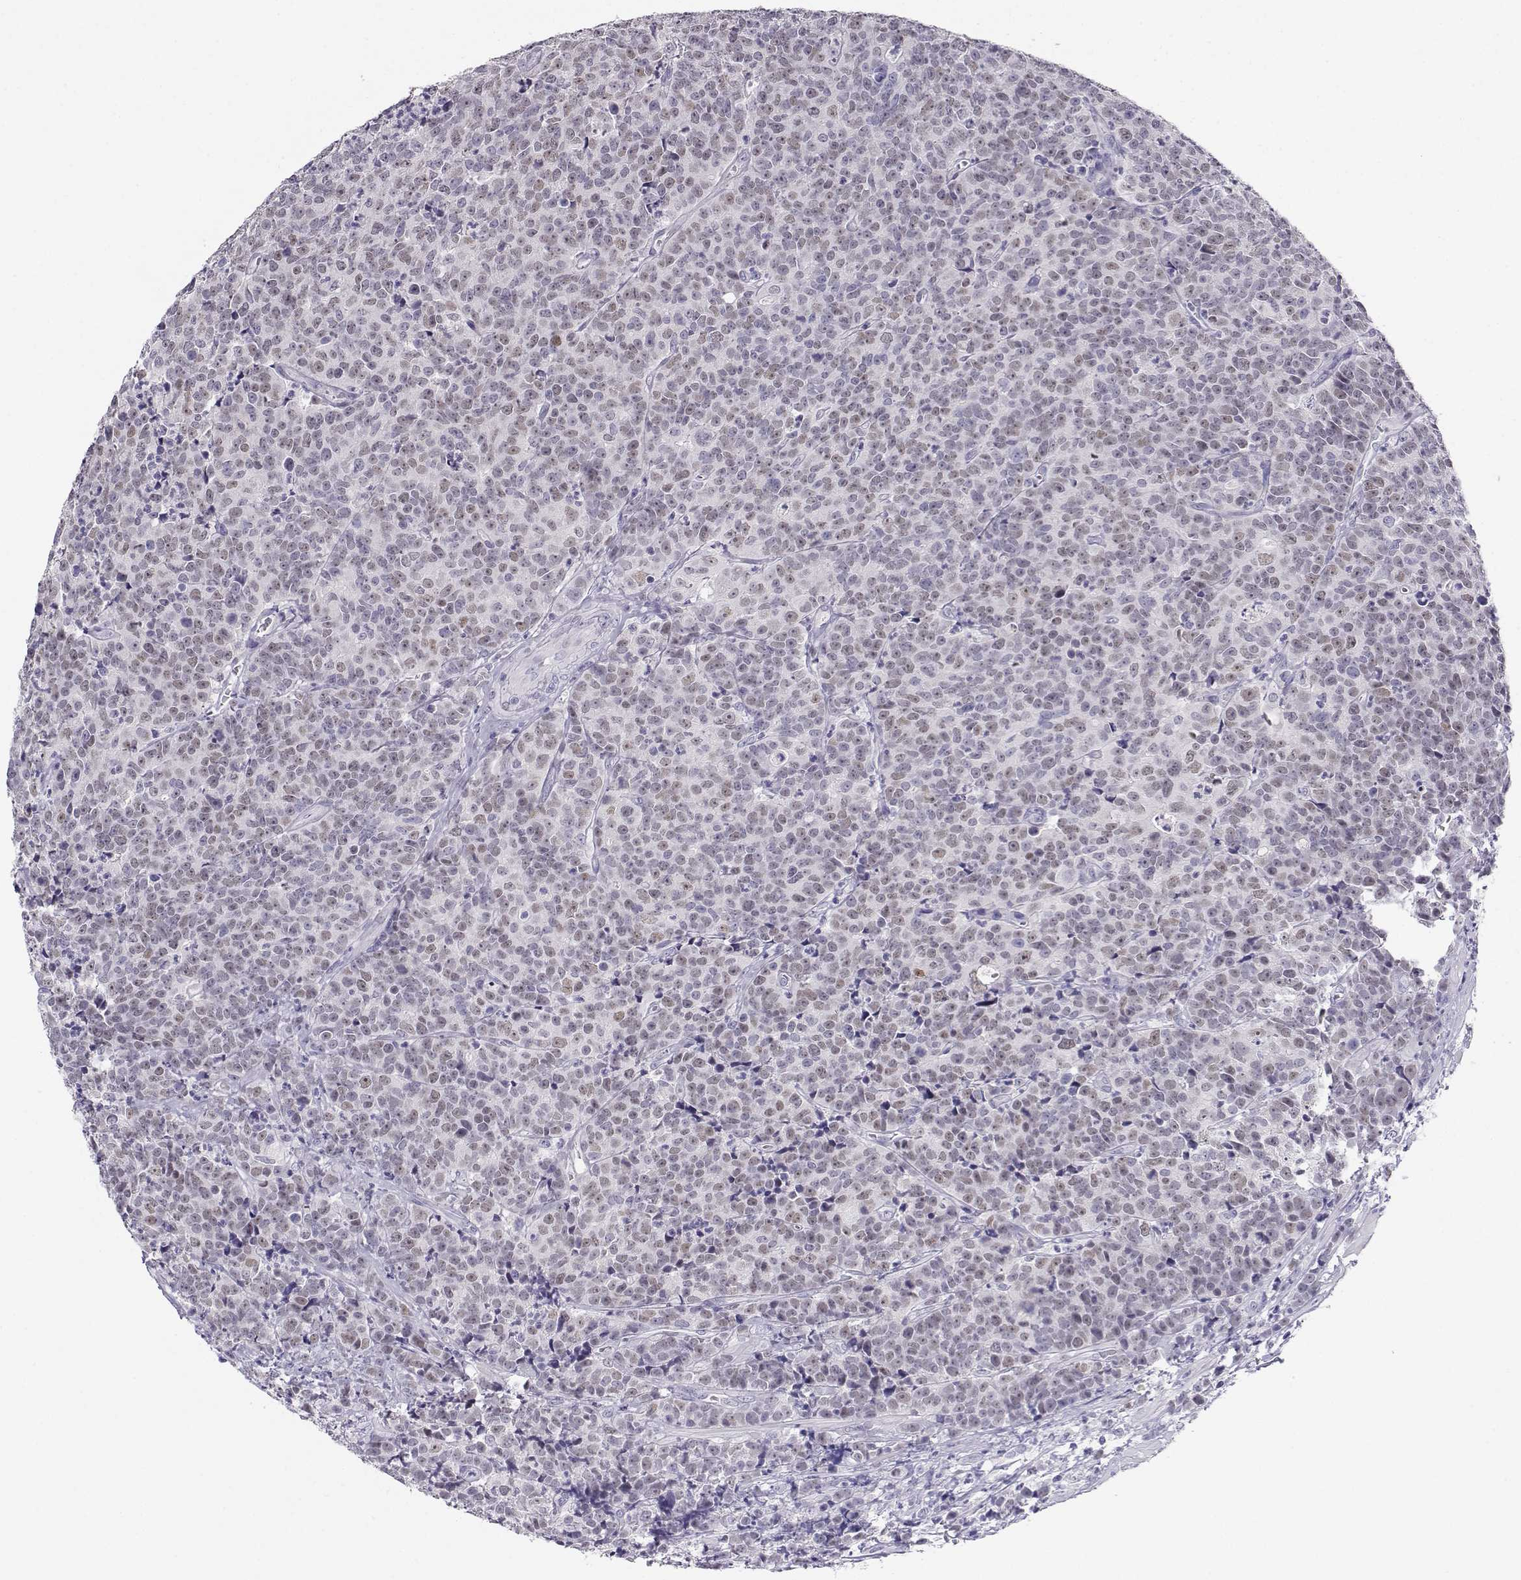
{"staining": {"intensity": "weak", "quantity": "<25%", "location": "nuclear"}, "tissue": "prostate cancer", "cell_type": "Tumor cells", "image_type": "cancer", "snomed": [{"axis": "morphology", "description": "Adenocarcinoma, NOS"}, {"axis": "topography", "description": "Prostate"}], "caption": "Immunohistochemistry (IHC) micrograph of neoplastic tissue: prostate cancer (adenocarcinoma) stained with DAB exhibits no significant protein positivity in tumor cells.", "gene": "OPN5", "patient": {"sex": "male", "age": 67}}